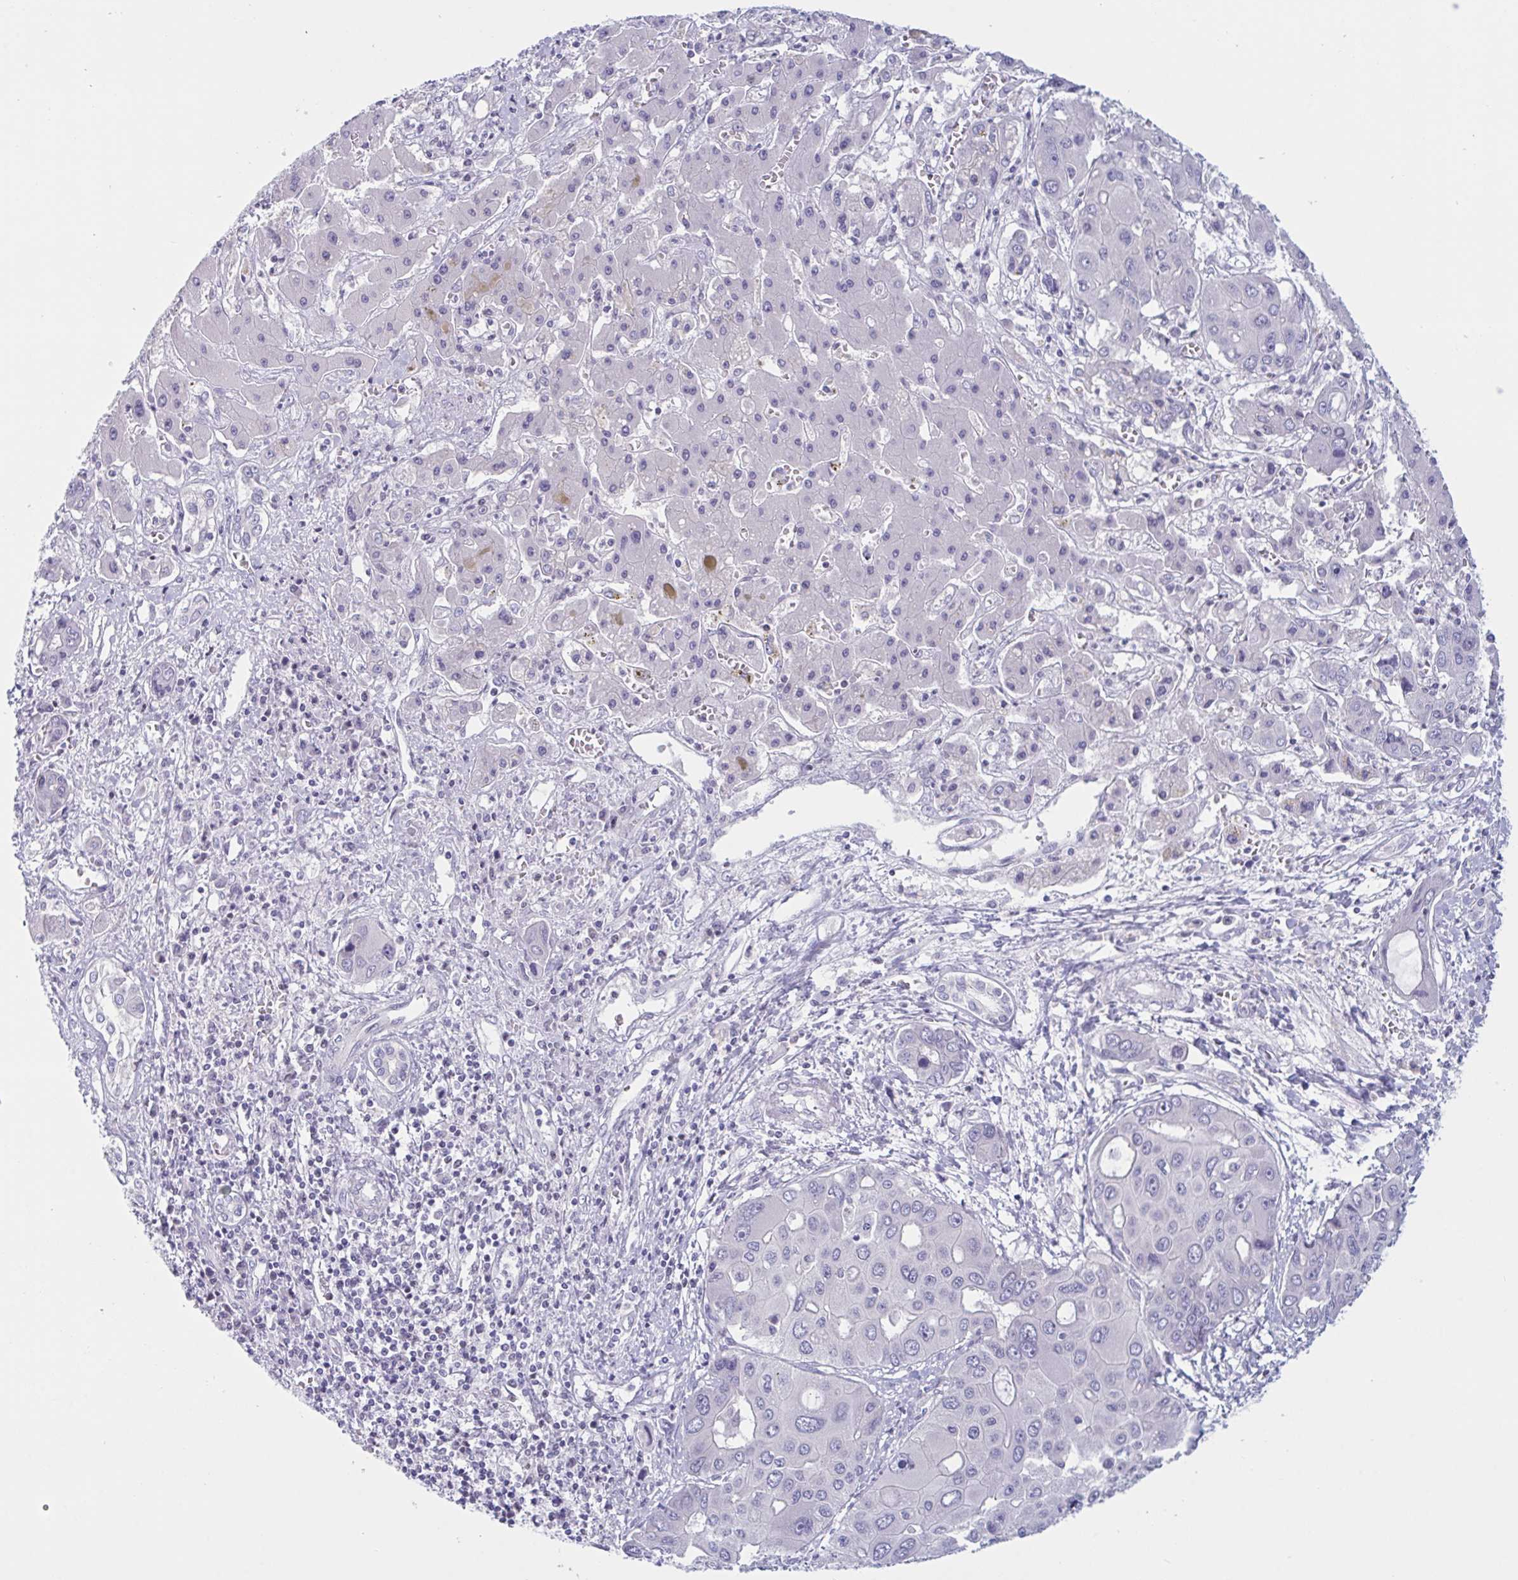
{"staining": {"intensity": "negative", "quantity": "none", "location": "none"}, "tissue": "liver cancer", "cell_type": "Tumor cells", "image_type": "cancer", "snomed": [{"axis": "morphology", "description": "Cholangiocarcinoma"}, {"axis": "topography", "description": "Liver"}], "caption": "Immunohistochemistry (IHC) photomicrograph of neoplastic tissue: human cholangiocarcinoma (liver) stained with DAB demonstrates no significant protein positivity in tumor cells.", "gene": "NAA30", "patient": {"sex": "male", "age": 67}}